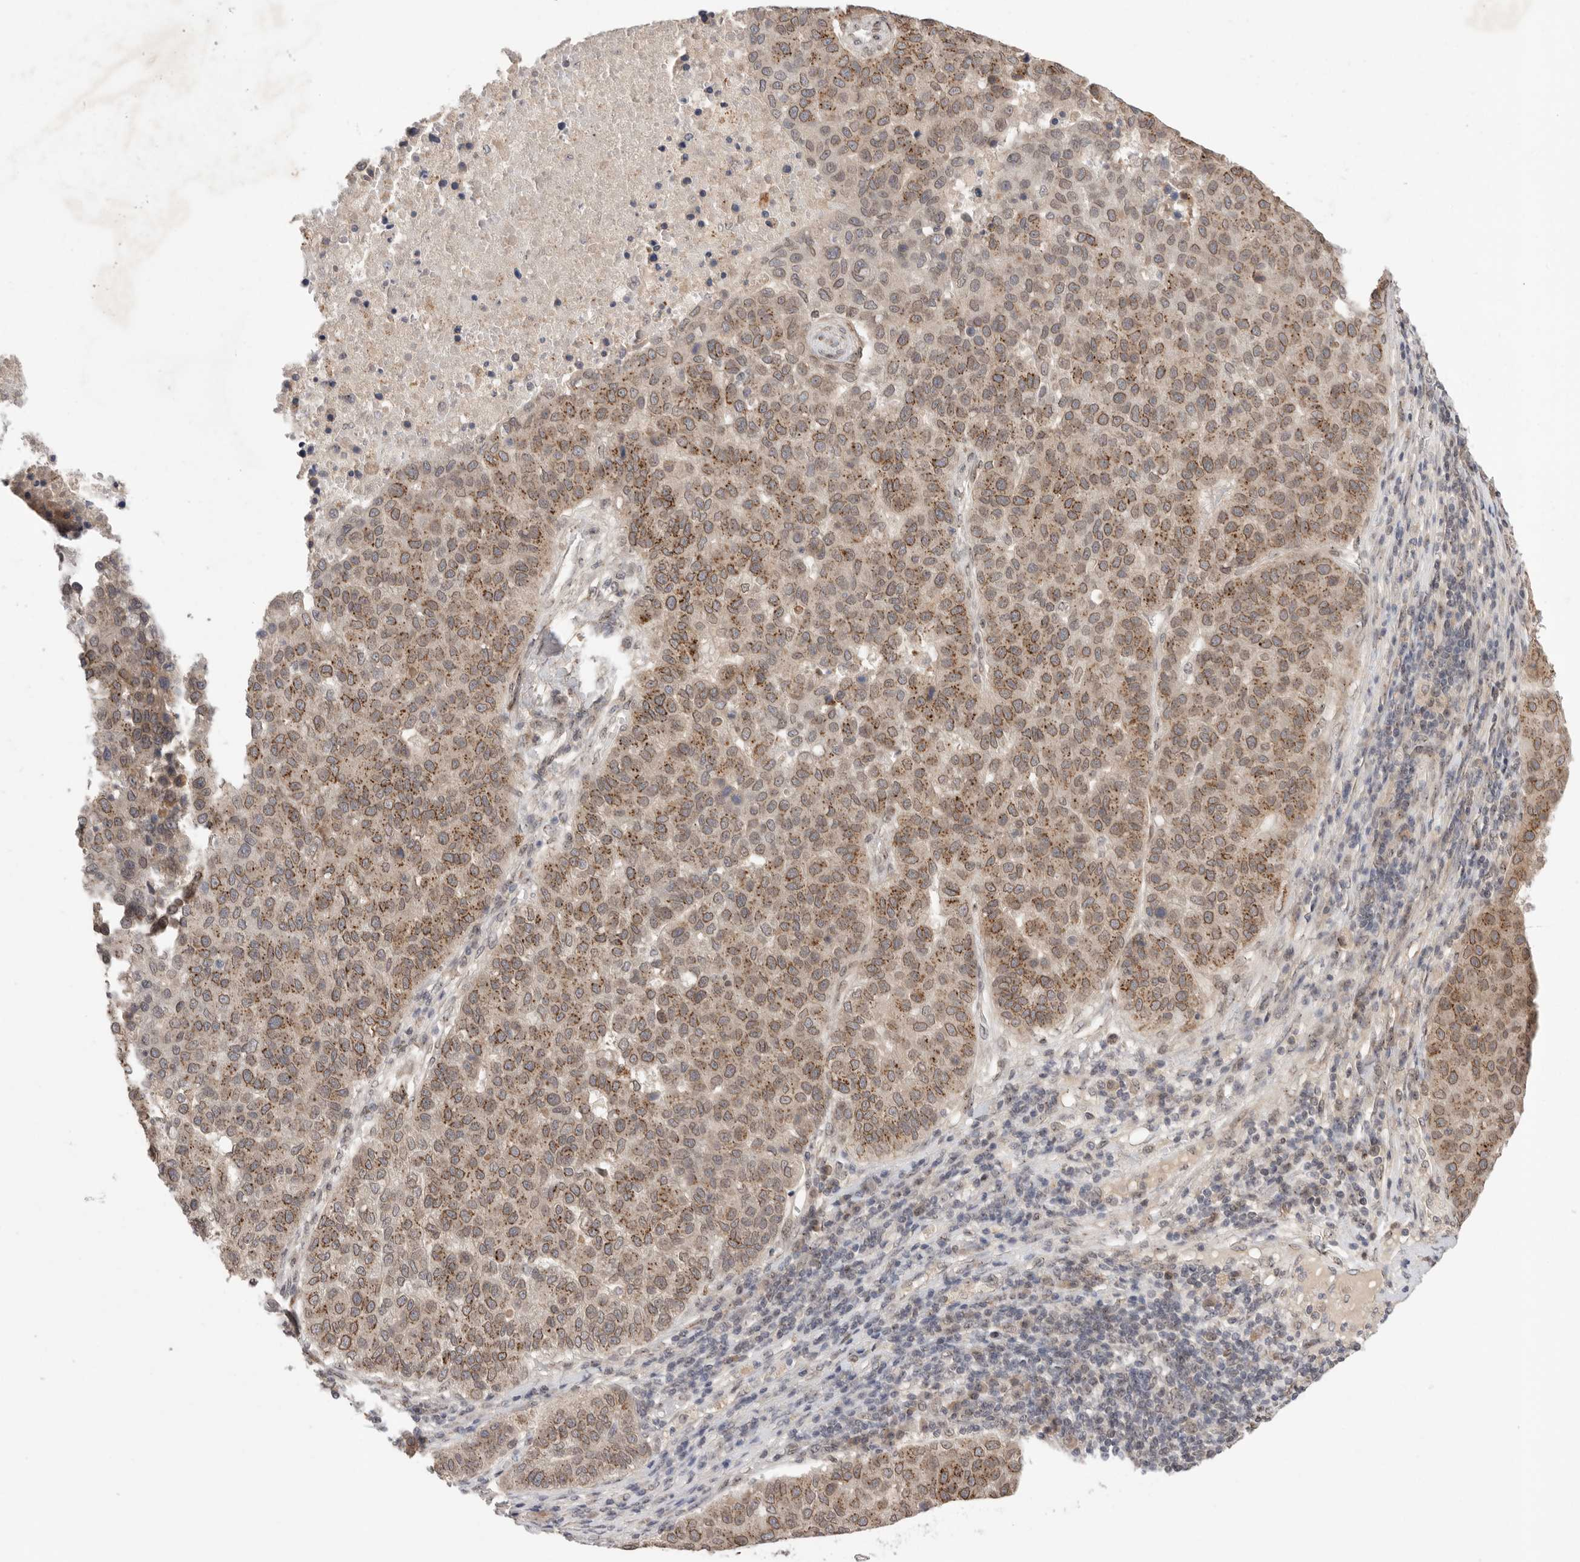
{"staining": {"intensity": "moderate", "quantity": ">75%", "location": "cytoplasmic/membranous,nuclear"}, "tissue": "pancreatic cancer", "cell_type": "Tumor cells", "image_type": "cancer", "snomed": [{"axis": "morphology", "description": "Adenocarcinoma, NOS"}, {"axis": "topography", "description": "Pancreas"}], "caption": "An IHC micrograph of tumor tissue is shown. Protein staining in brown highlights moderate cytoplasmic/membranous and nuclear positivity in pancreatic cancer (adenocarcinoma) within tumor cells. Ihc stains the protein of interest in brown and the nuclei are stained blue.", "gene": "LEMD3", "patient": {"sex": "female", "age": 61}}